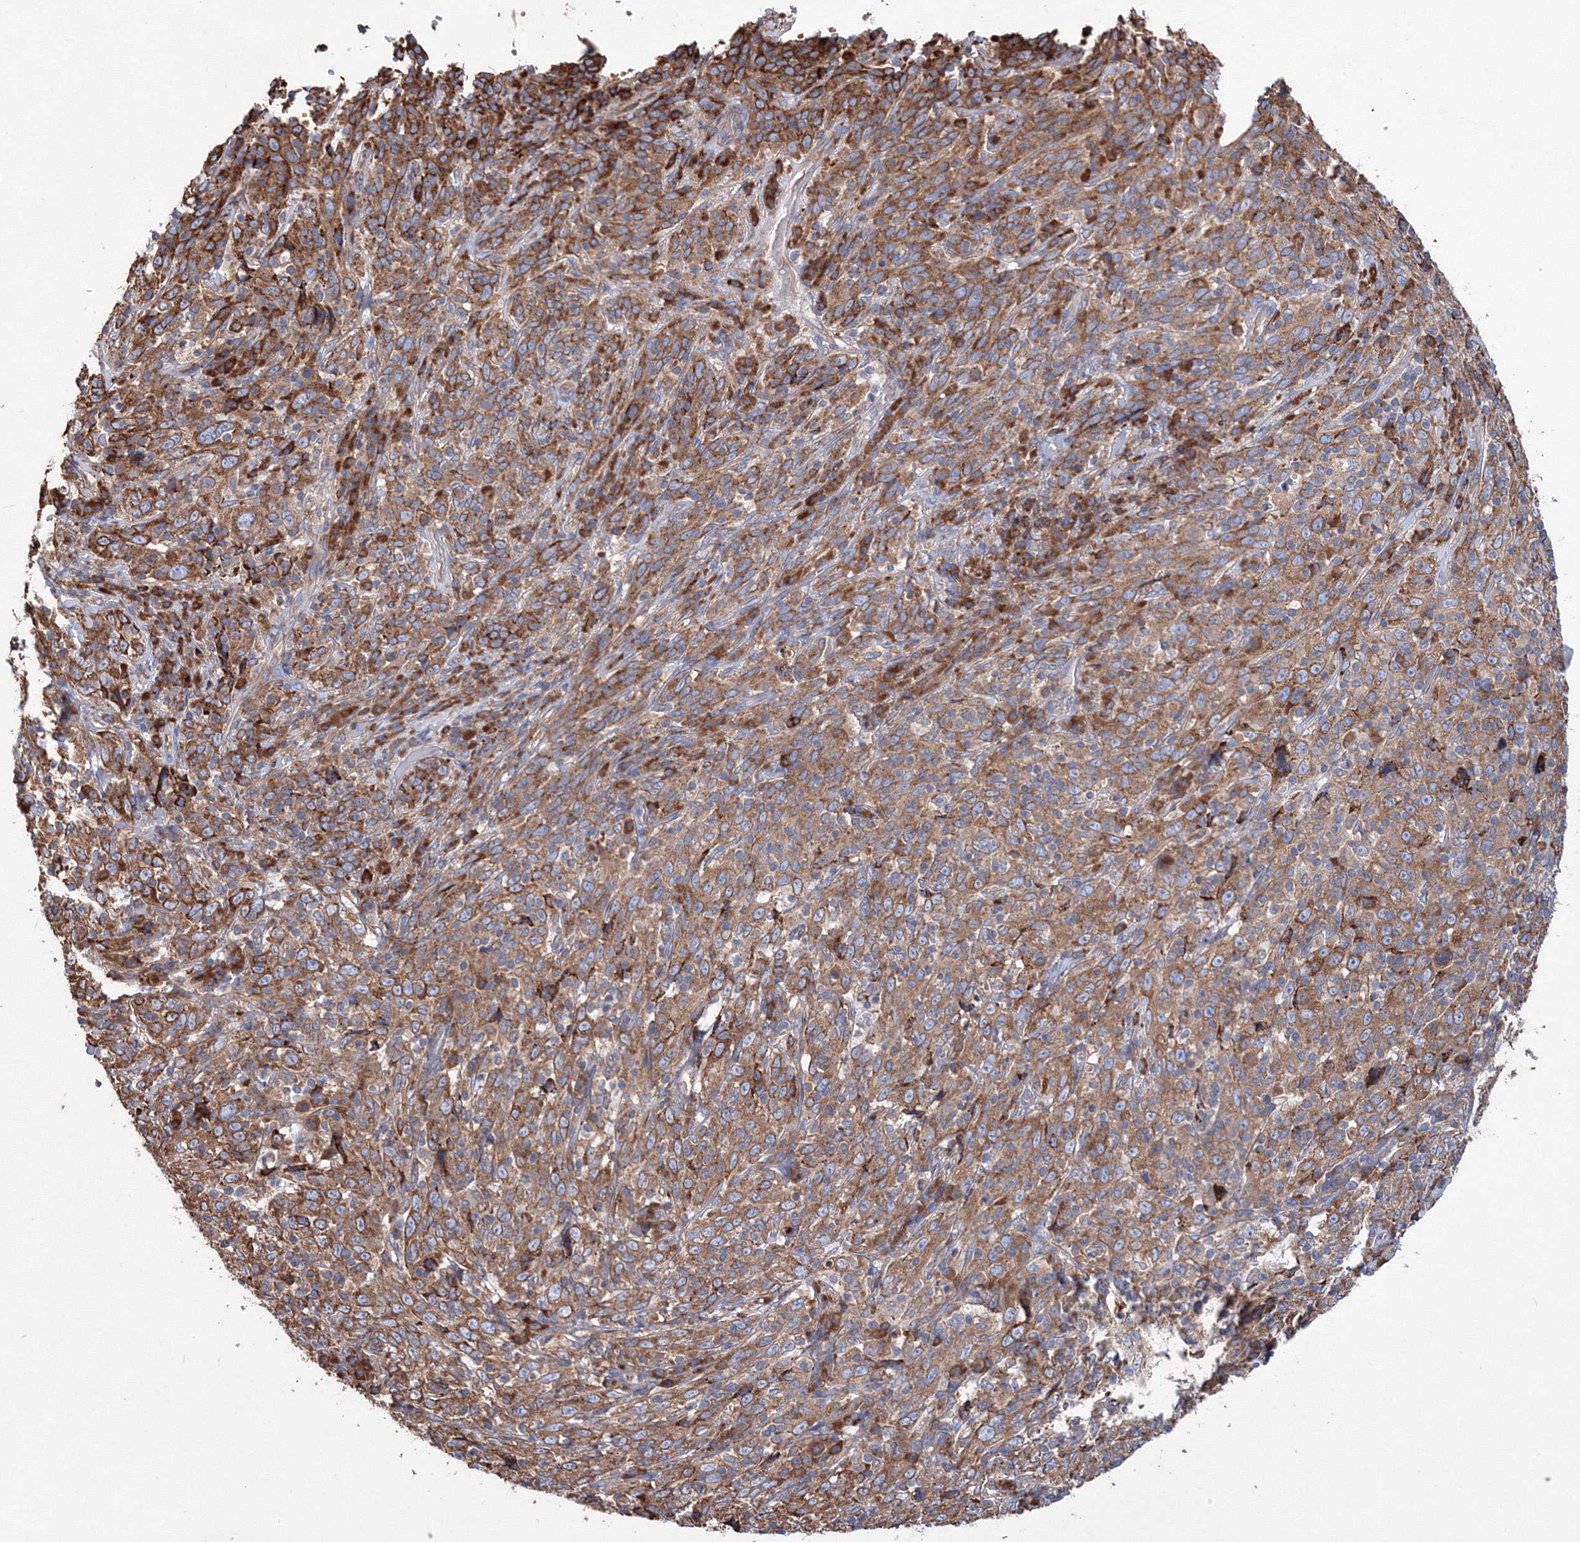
{"staining": {"intensity": "moderate", "quantity": ">75%", "location": "cytoplasmic/membranous"}, "tissue": "cervical cancer", "cell_type": "Tumor cells", "image_type": "cancer", "snomed": [{"axis": "morphology", "description": "Squamous cell carcinoma, NOS"}, {"axis": "topography", "description": "Cervix"}], "caption": "This is an image of immunohistochemistry staining of cervical cancer, which shows moderate expression in the cytoplasmic/membranous of tumor cells.", "gene": "VPS8", "patient": {"sex": "female", "age": 46}}